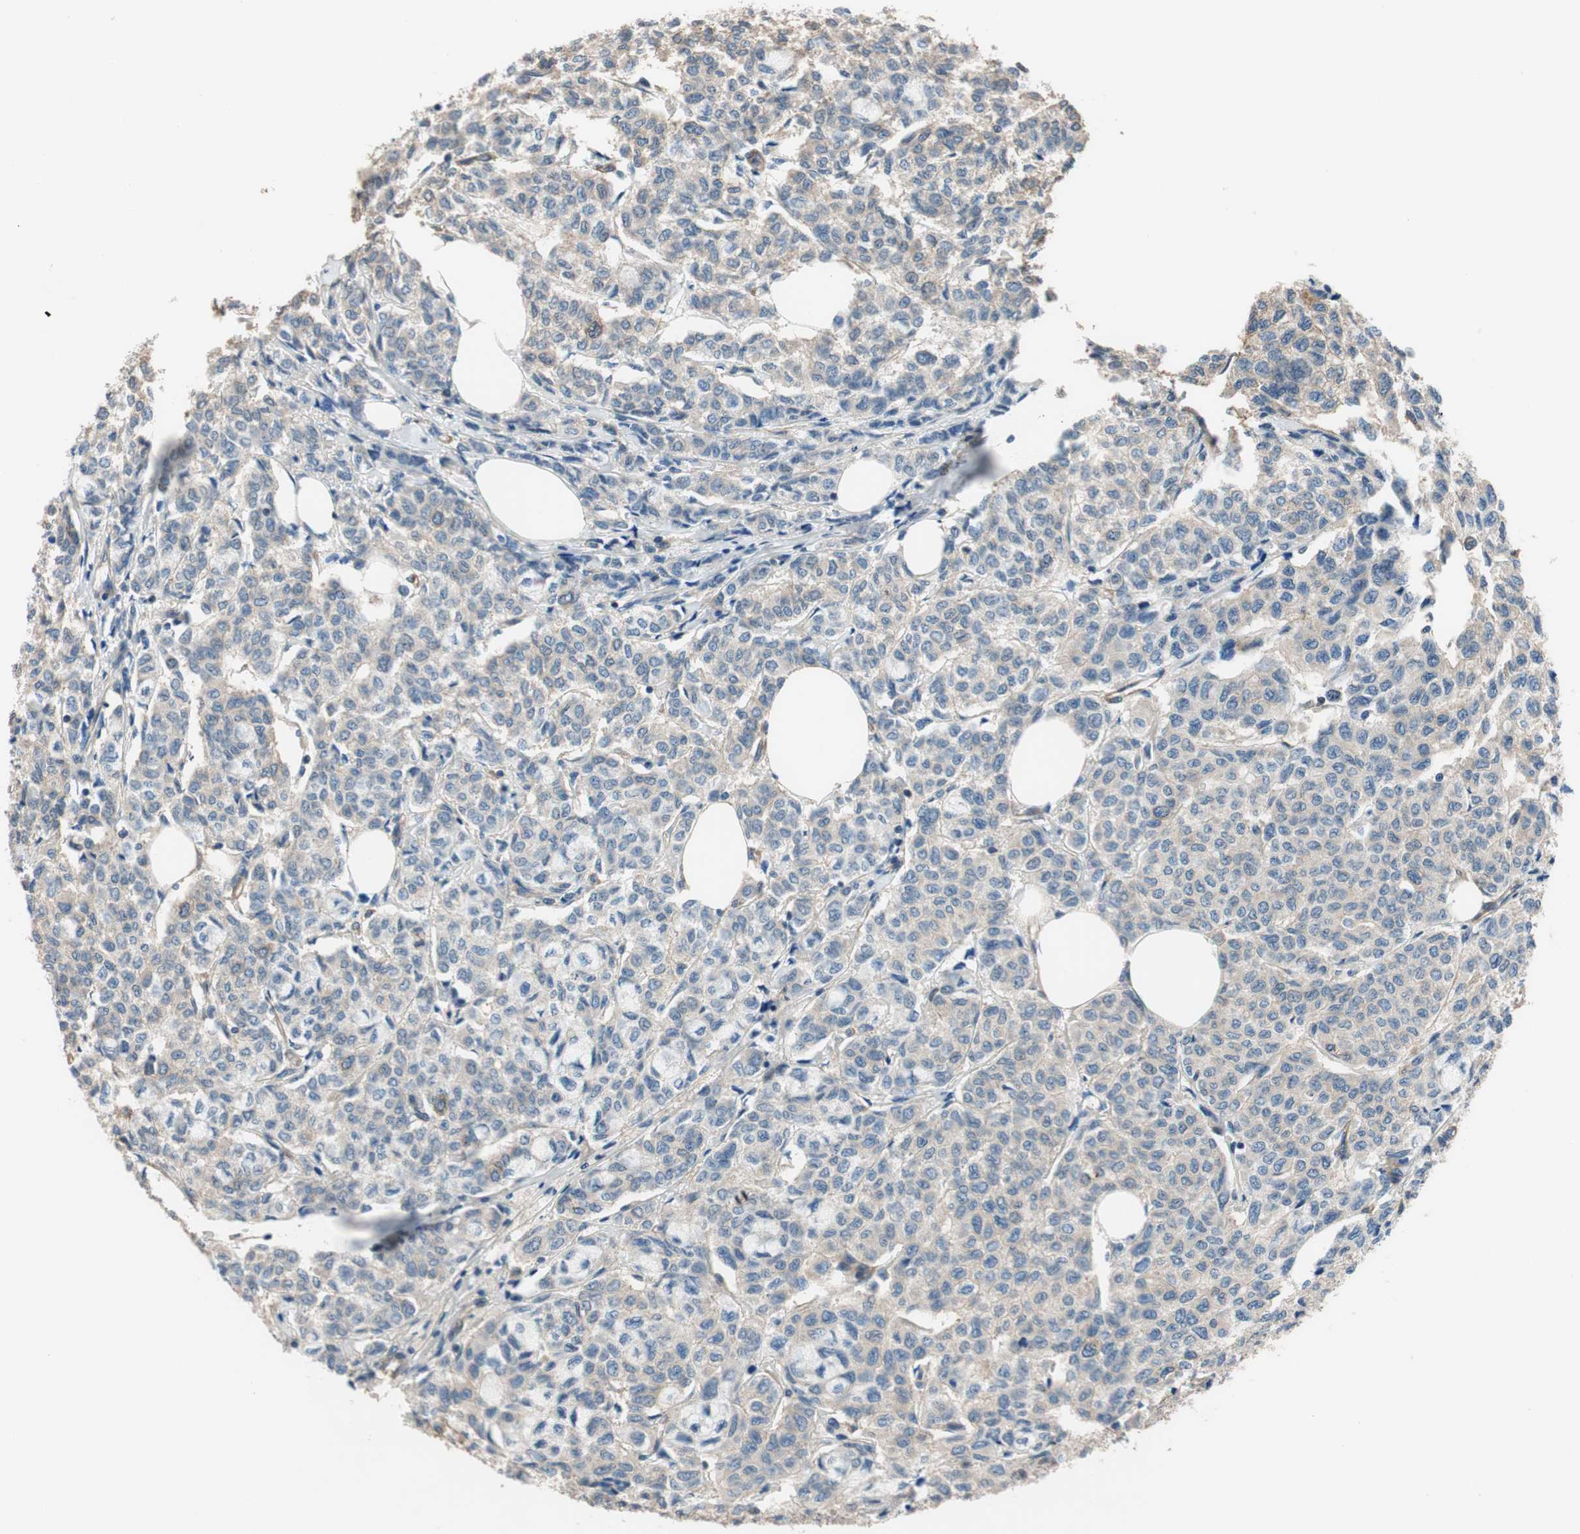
{"staining": {"intensity": "weak", "quantity": ">75%", "location": "cytoplasmic/membranous"}, "tissue": "breast cancer", "cell_type": "Tumor cells", "image_type": "cancer", "snomed": [{"axis": "morphology", "description": "Lobular carcinoma"}, {"axis": "topography", "description": "Breast"}], "caption": "Immunohistochemical staining of human breast cancer demonstrates low levels of weak cytoplasmic/membranous protein staining in about >75% of tumor cells.", "gene": "CALML3", "patient": {"sex": "female", "age": 60}}